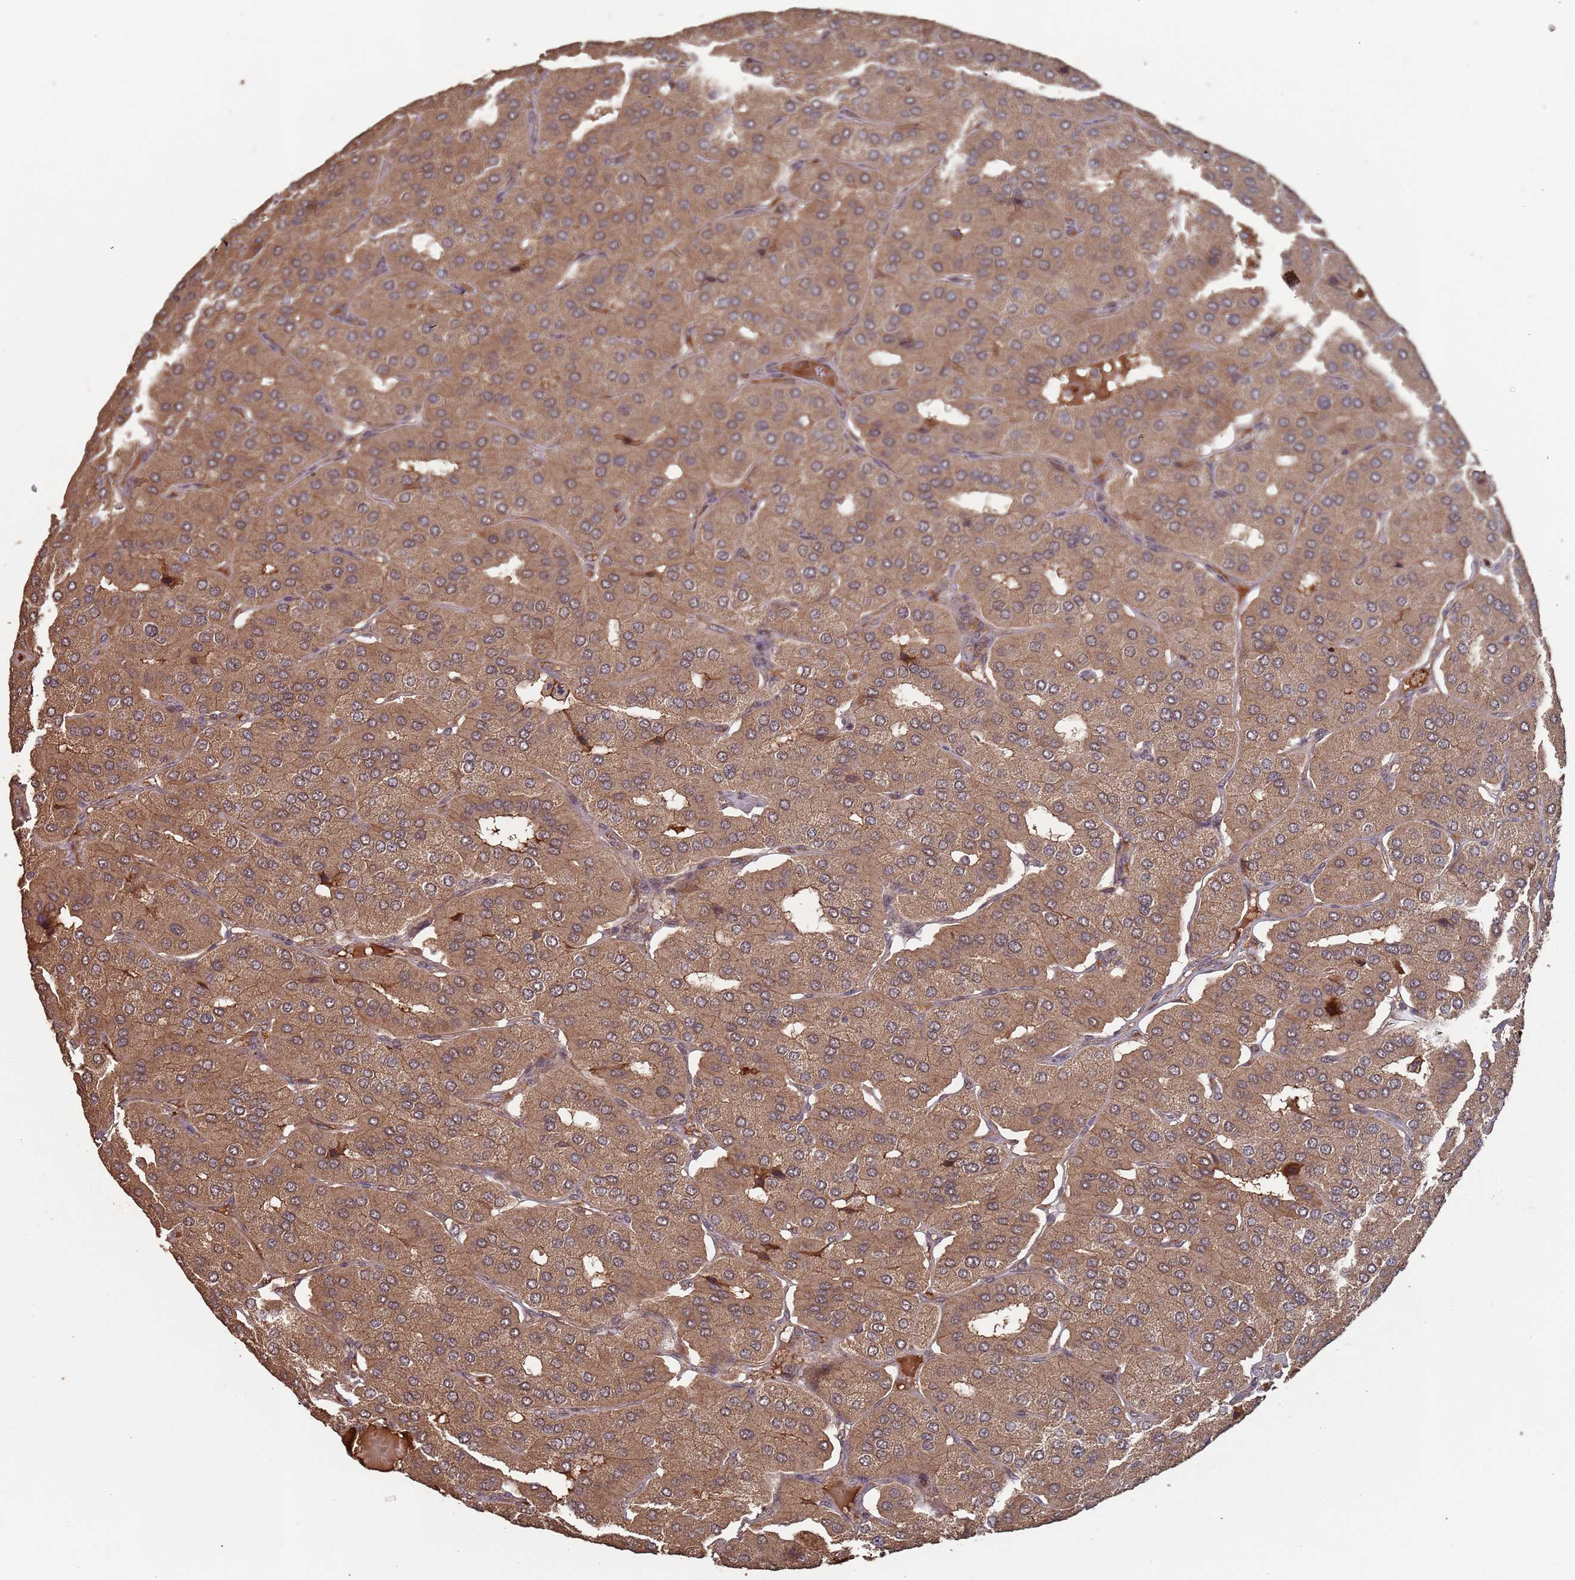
{"staining": {"intensity": "moderate", "quantity": ">75%", "location": "cytoplasmic/membranous"}, "tissue": "parathyroid gland", "cell_type": "Glandular cells", "image_type": "normal", "snomed": [{"axis": "morphology", "description": "Normal tissue, NOS"}, {"axis": "morphology", "description": "Adenoma, NOS"}, {"axis": "topography", "description": "Parathyroid gland"}], "caption": "Immunohistochemical staining of normal human parathyroid gland demonstrates medium levels of moderate cytoplasmic/membranous expression in approximately >75% of glandular cells.", "gene": "FRAT1", "patient": {"sex": "female", "age": 86}}